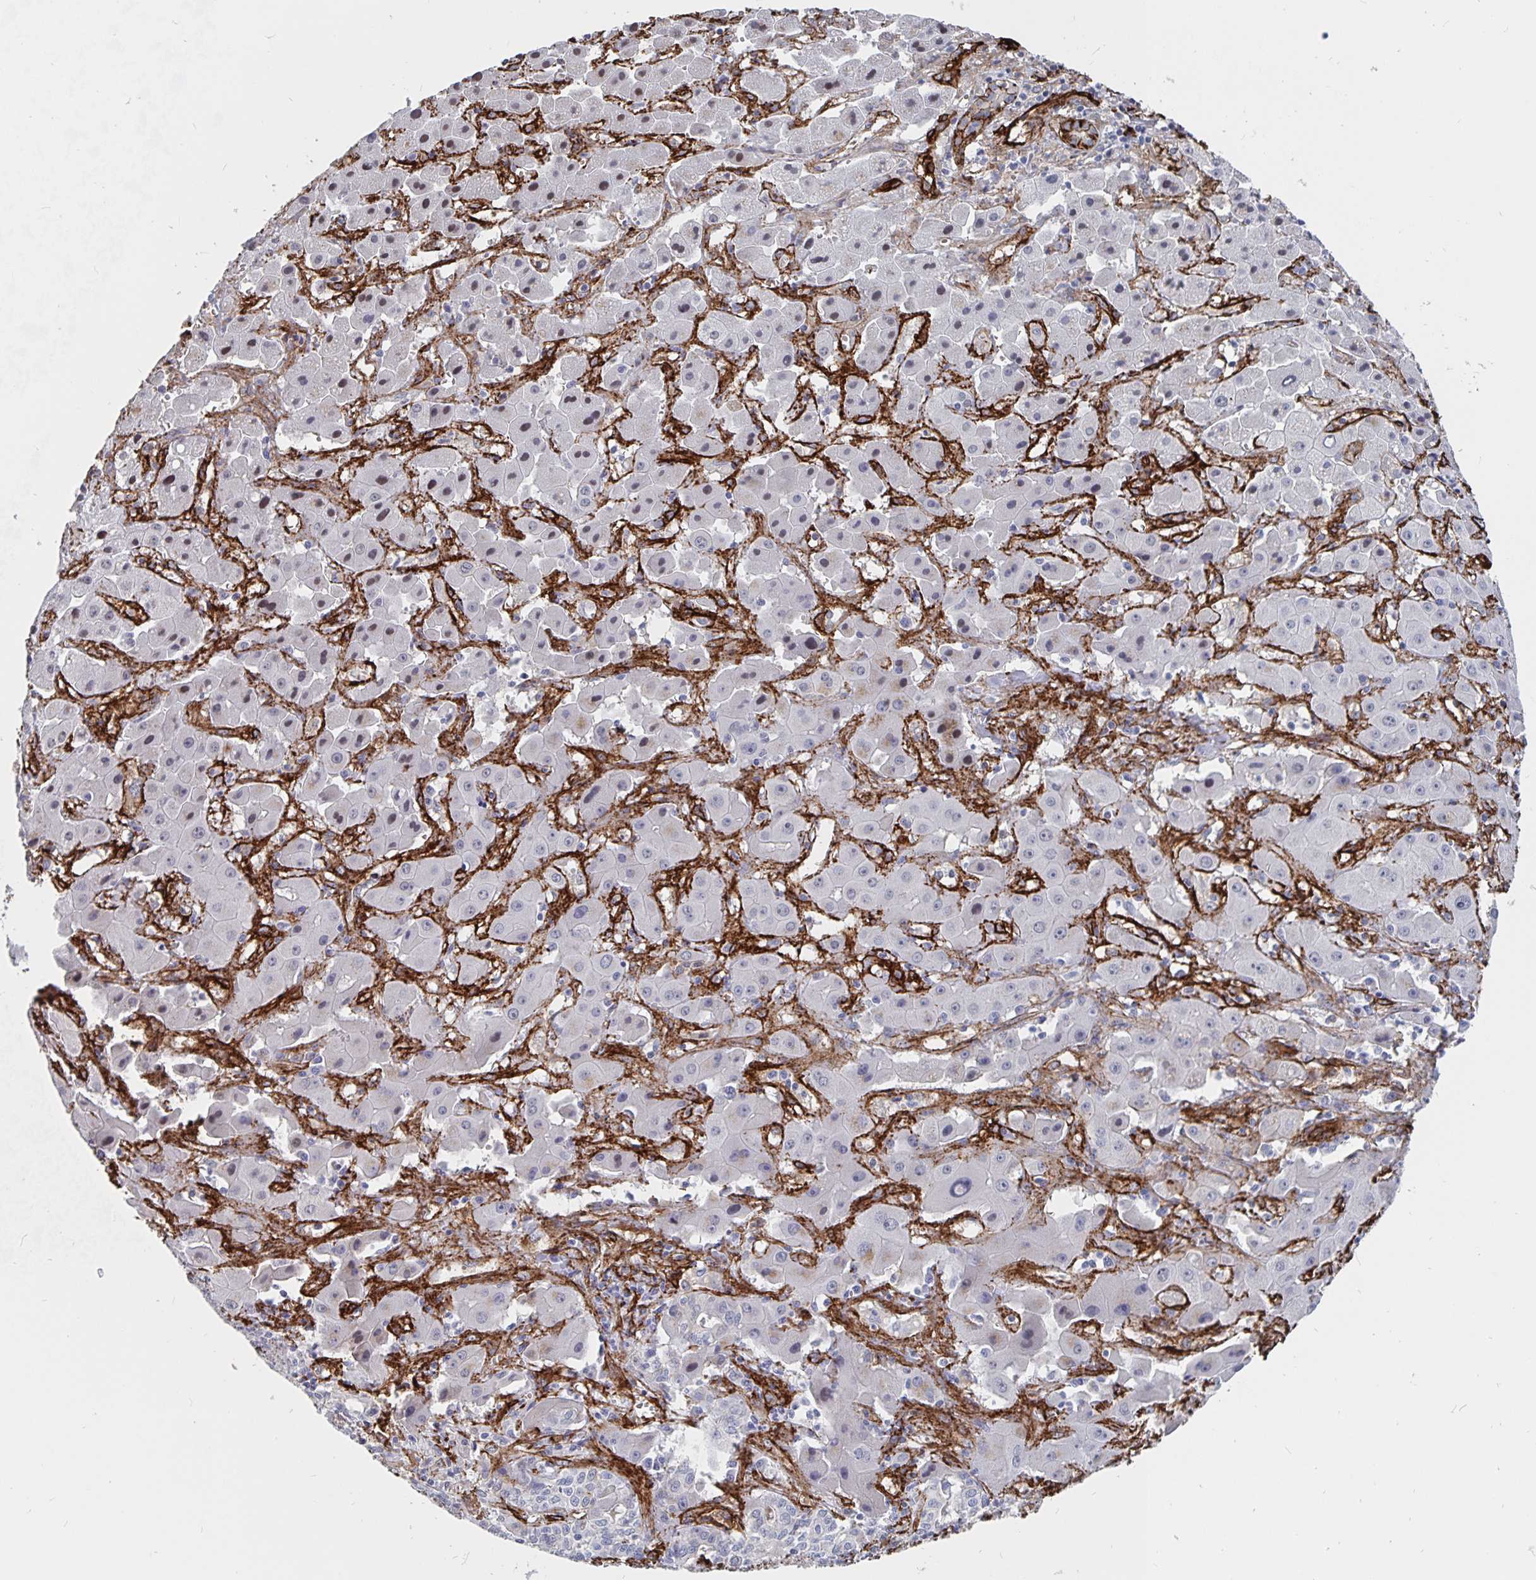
{"staining": {"intensity": "negative", "quantity": "none", "location": "none"}, "tissue": "liver cancer", "cell_type": "Tumor cells", "image_type": "cancer", "snomed": [{"axis": "morphology", "description": "Cholangiocarcinoma"}, {"axis": "topography", "description": "Liver"}], "caption": "Immunohistochemistry image of neoplastic tissue: human liver cholangiocarcinoma stained with DAB displays no significant protein positivity in tumor cells.", "gene": "DCHS2", "patient": {"sex": "female", "age": 61}}